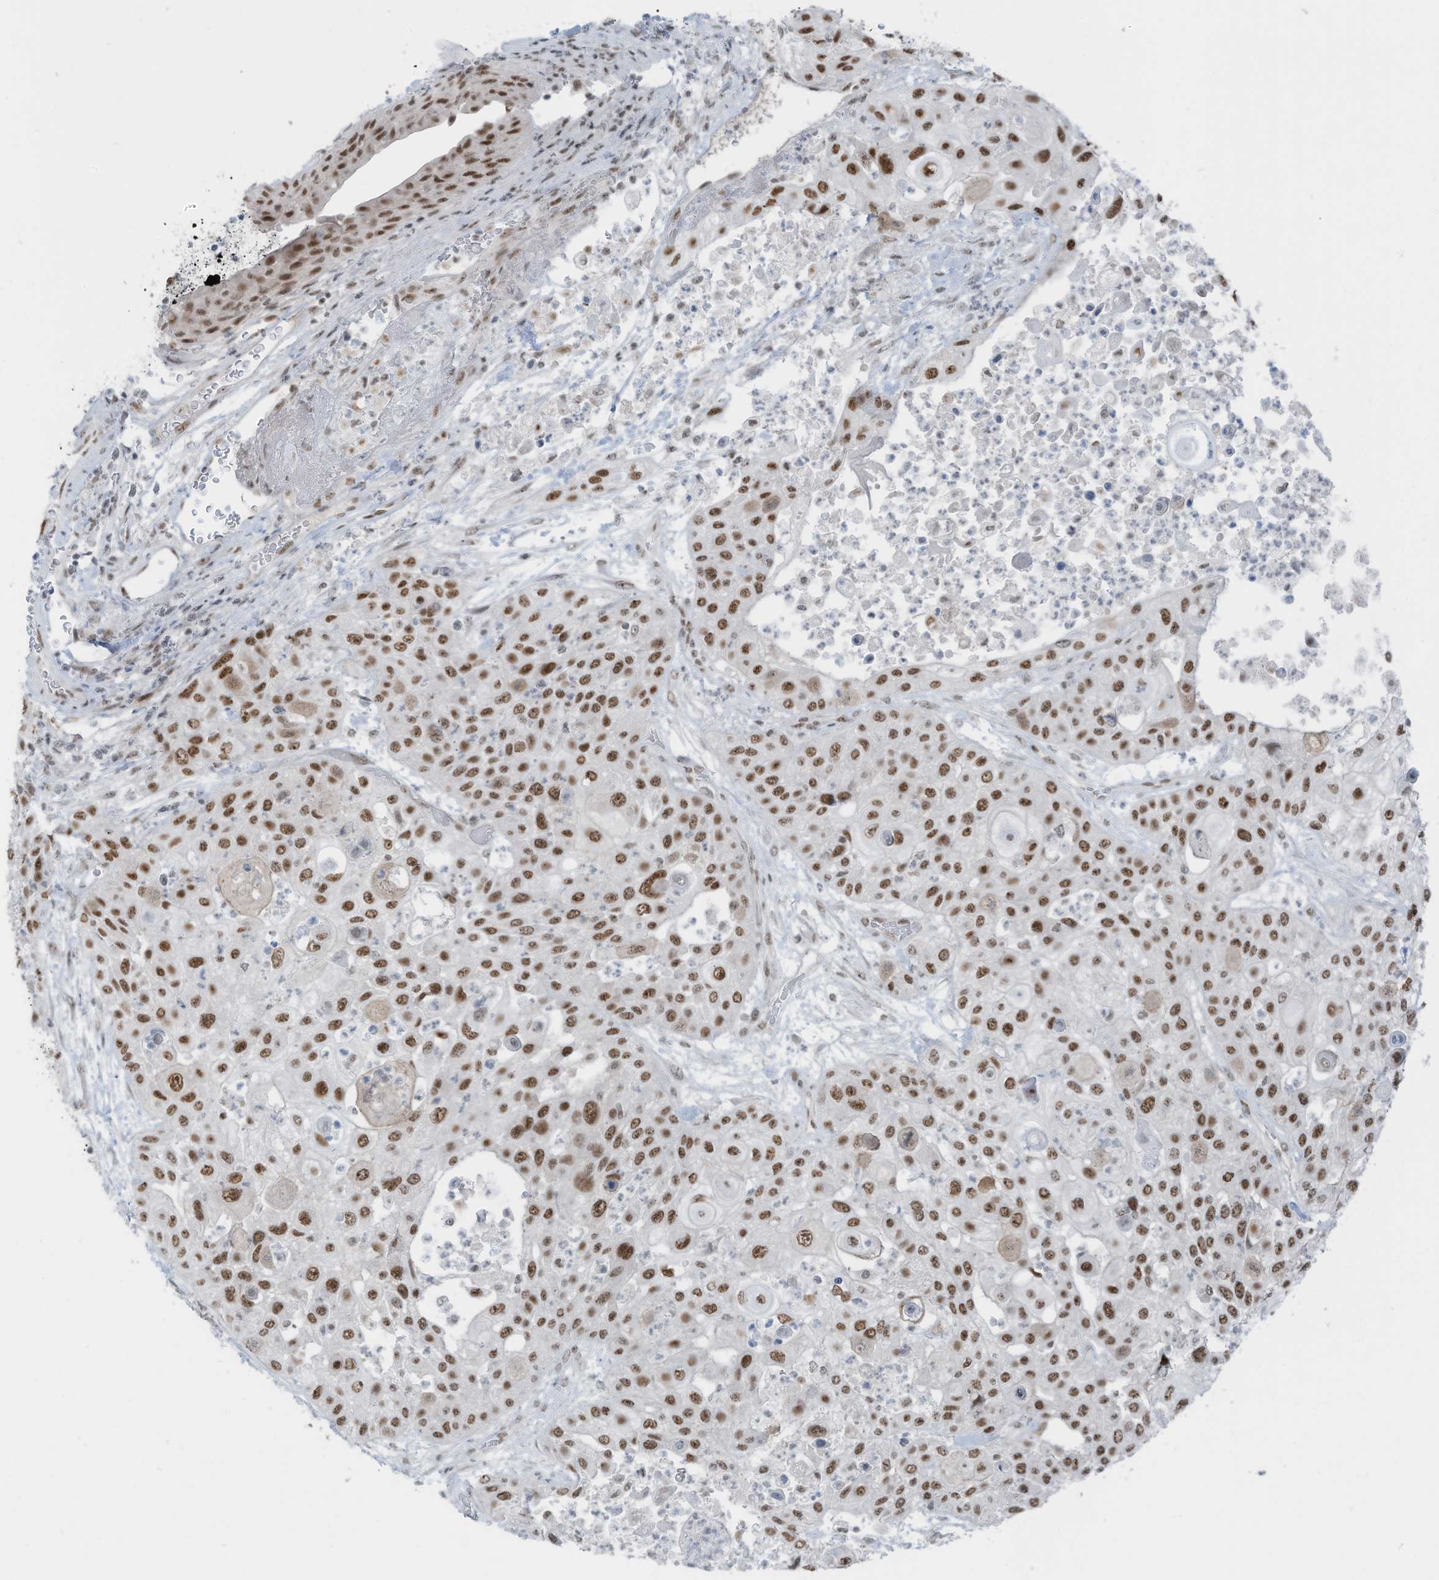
{"staining": {"intensity": "strong", "quantity": ">75%", "location": "nuclear"}, "tissue": "urothelial cancer", "cell_type": "Tumor cells", "image_type": "cancer", "snomed": [{"axis": "morphology", "description": "Urothelial carcinoma, High grade"}, {"axis": "topography", "description": "Urinary bladder"}], "caption": "Urothelial cancer stained with a protein marker exhibits strong staining in tumor cells.", "gene": "WRNIP1", "patient": {"sex": "female", "age": 79}}